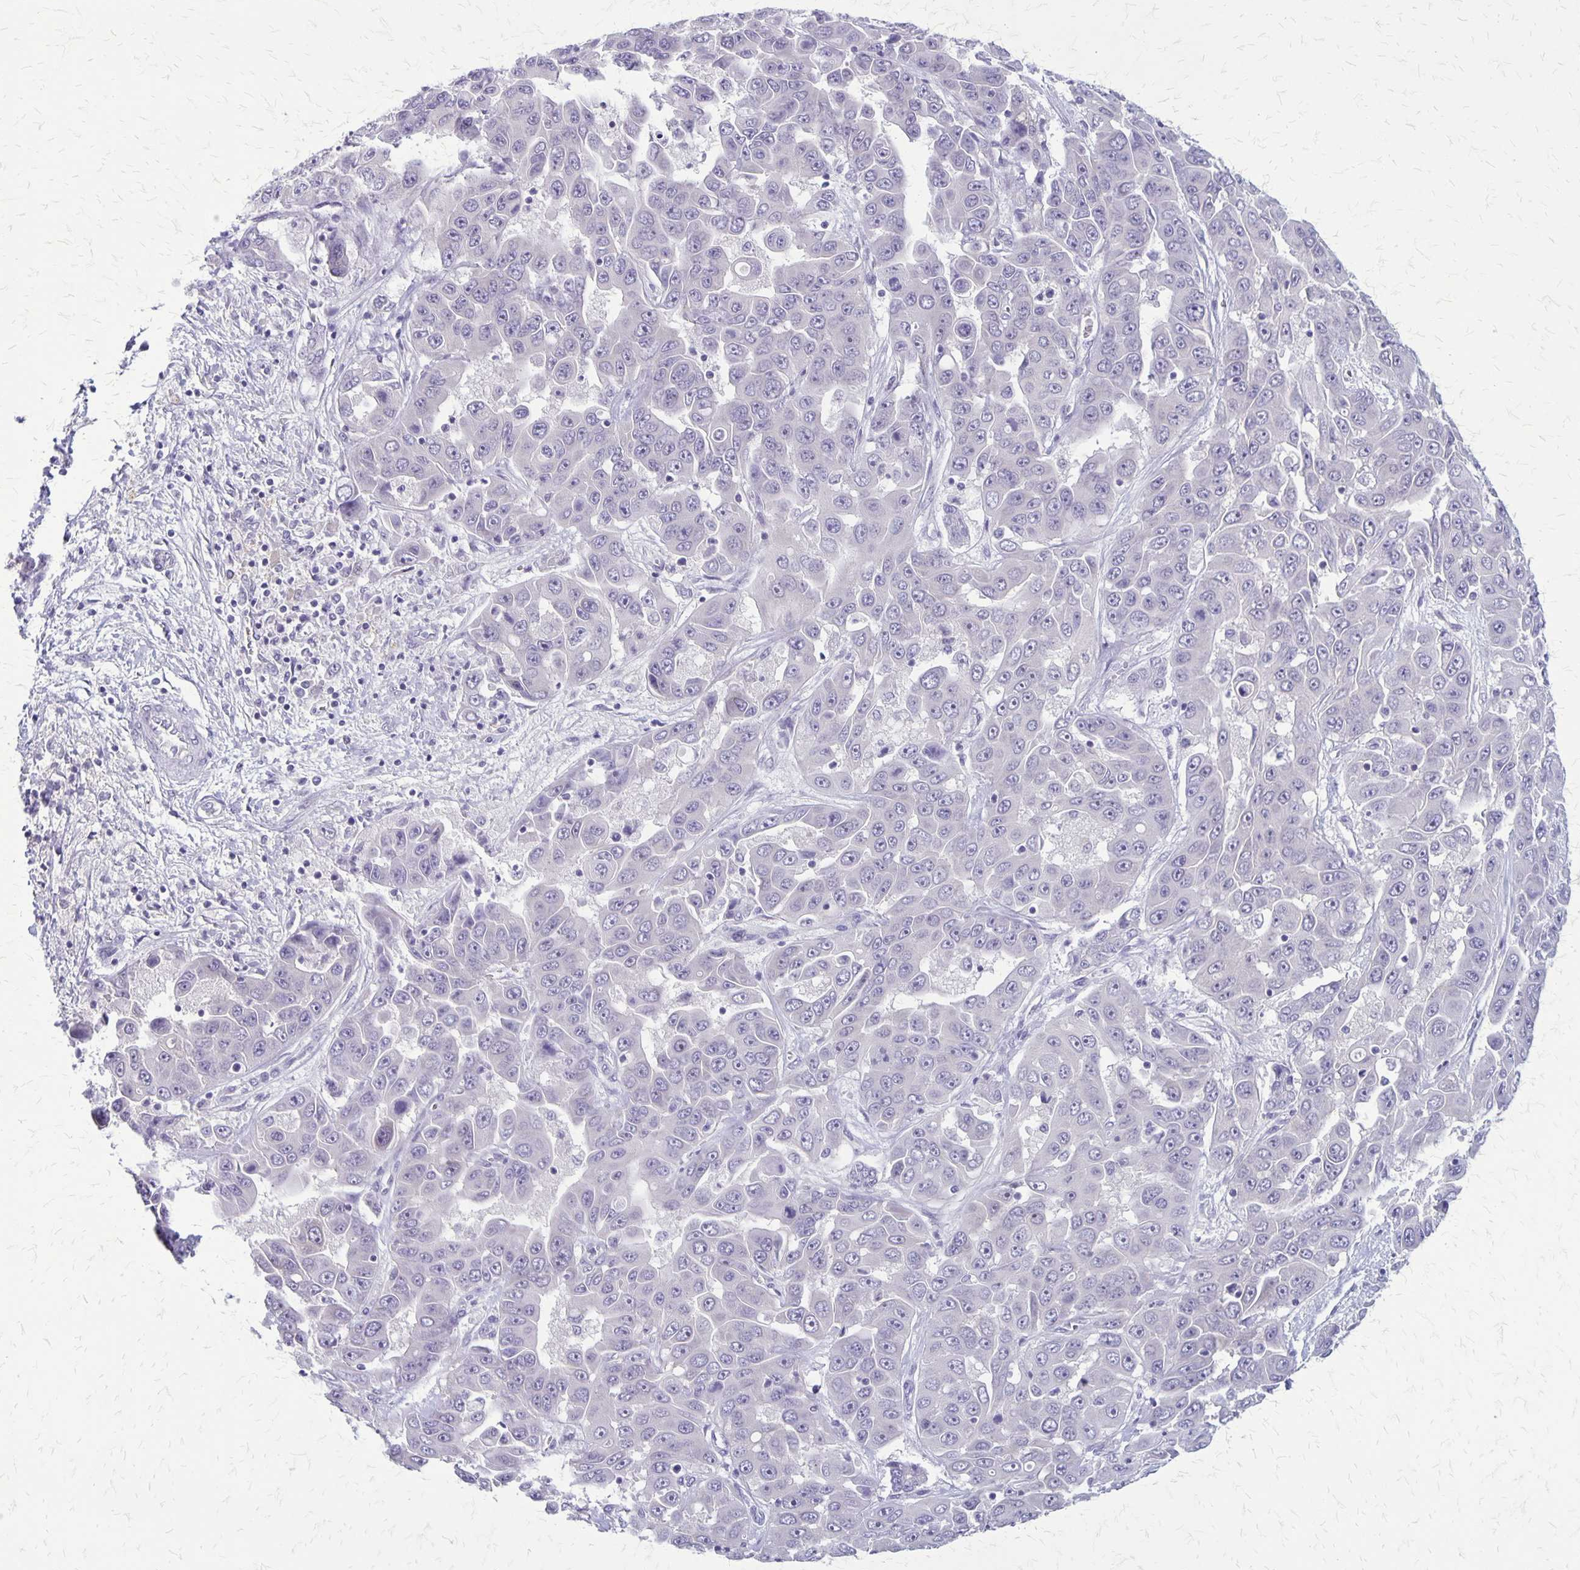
{"staining": {"intensity": "negative", "quantity": "none", "location": "none"}, "tissue": "liver cancer", "cell_type": "Tumor cells", "image_type": "cancer", "snomed": [{"axis": "morphology", "description": "Cholangiocarcinoma"}, {"axis": "topography", "description": "Liver"}], "caption": "This is an IHC photomicrograph of human liver cancer. There is no expression in tumor cells.", "gene": "PLXNB3", "patient": {"sex": "female", "age": 52}}